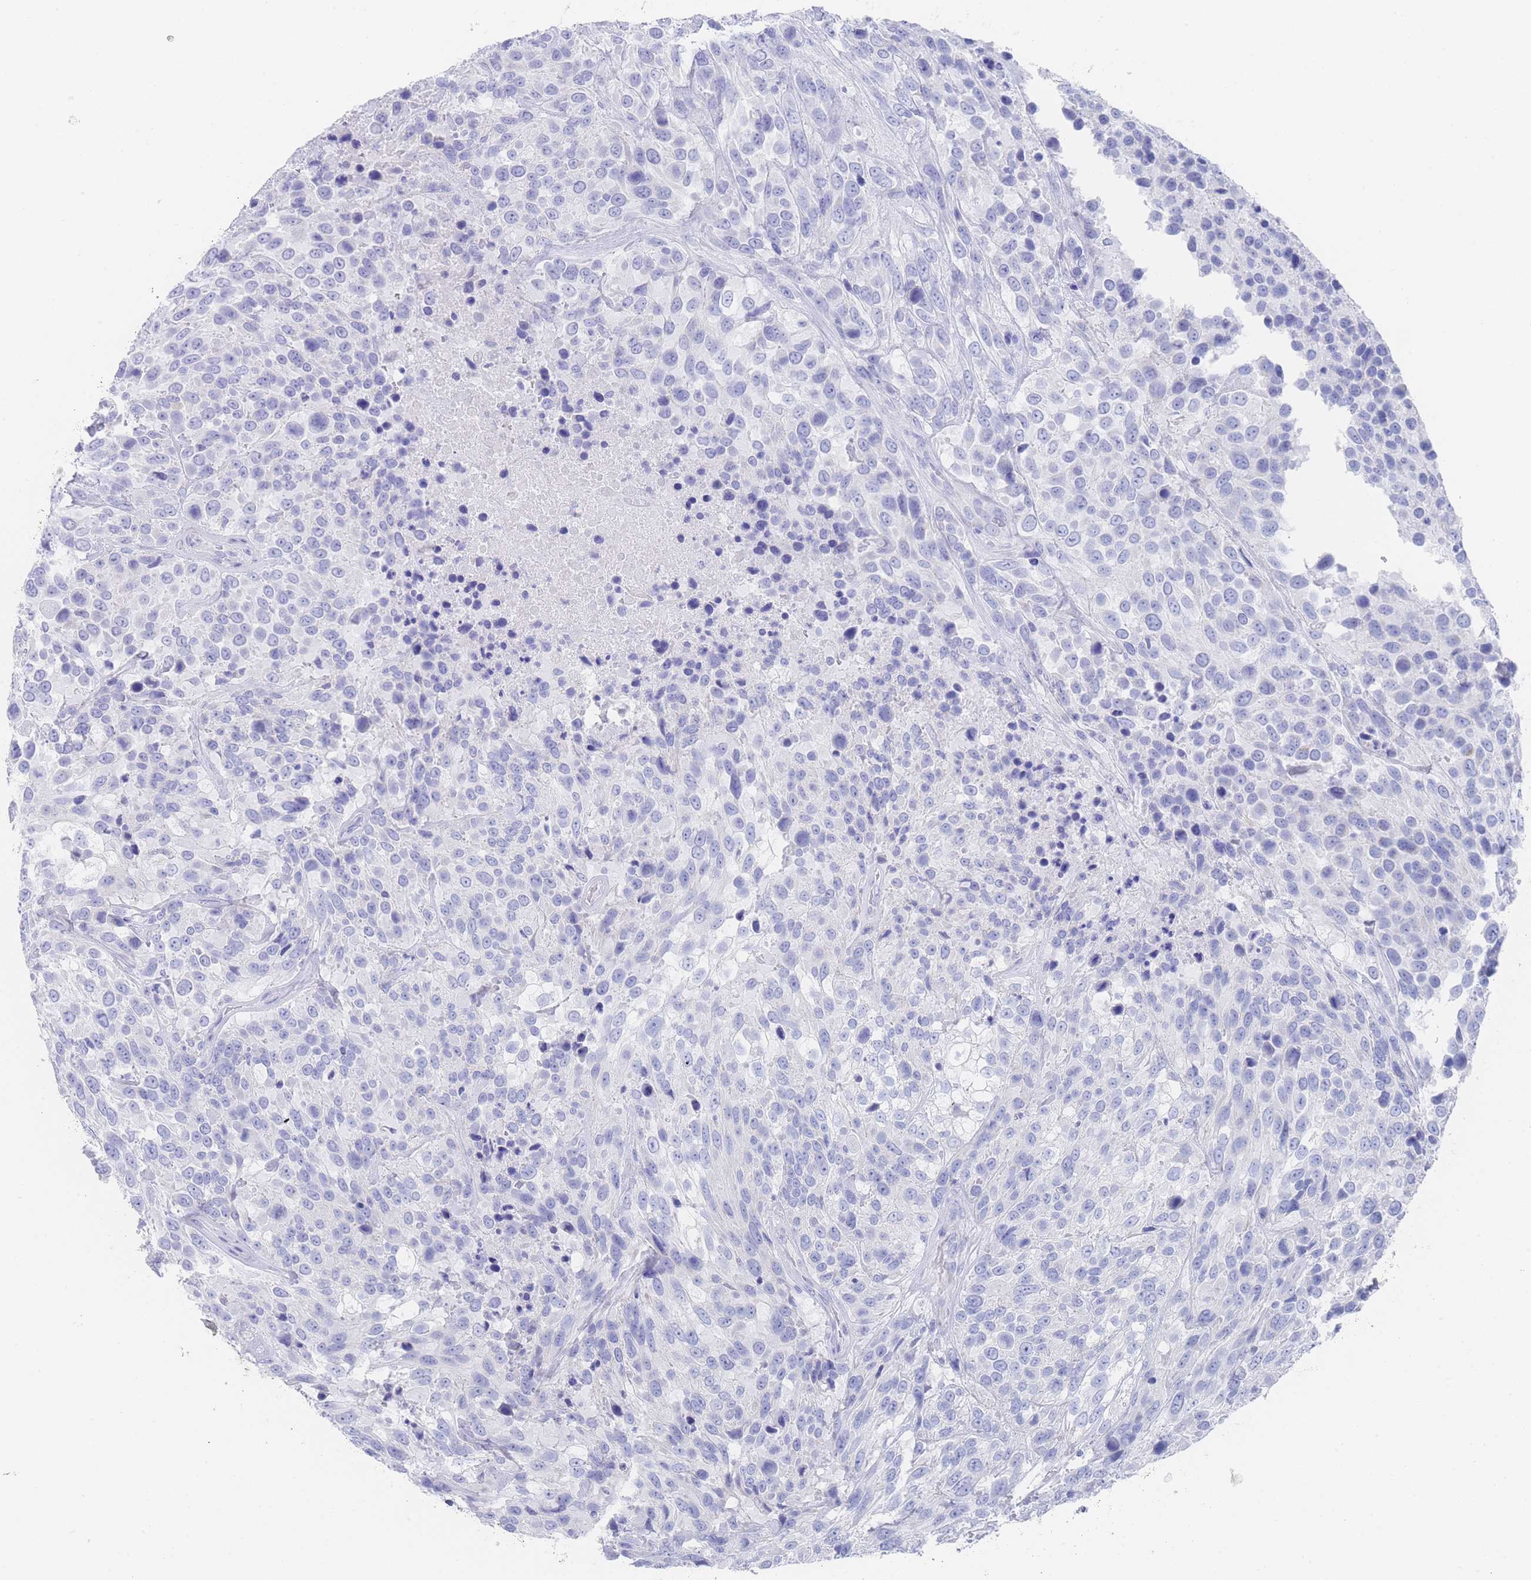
{"staining": {"intensity": "negative", "quantity": "none", "location": "none"}, "tissue": "urothelial cancer", "cell_type": "Tumor cells", "image_type": "cancer", "snomed": [{"axis": "morphology", "description": "Urothelial carcinoma, High grade"}, {"axis": "topography", "description": "Urinary bladder"}], "caption": "Urothelial cancer stained for a protein using immunohistochemistry (IHC) exhibits no positivity tumor cells.", "gene": "LRRC37A", "patient": {"sex": "male", "age": 56}}